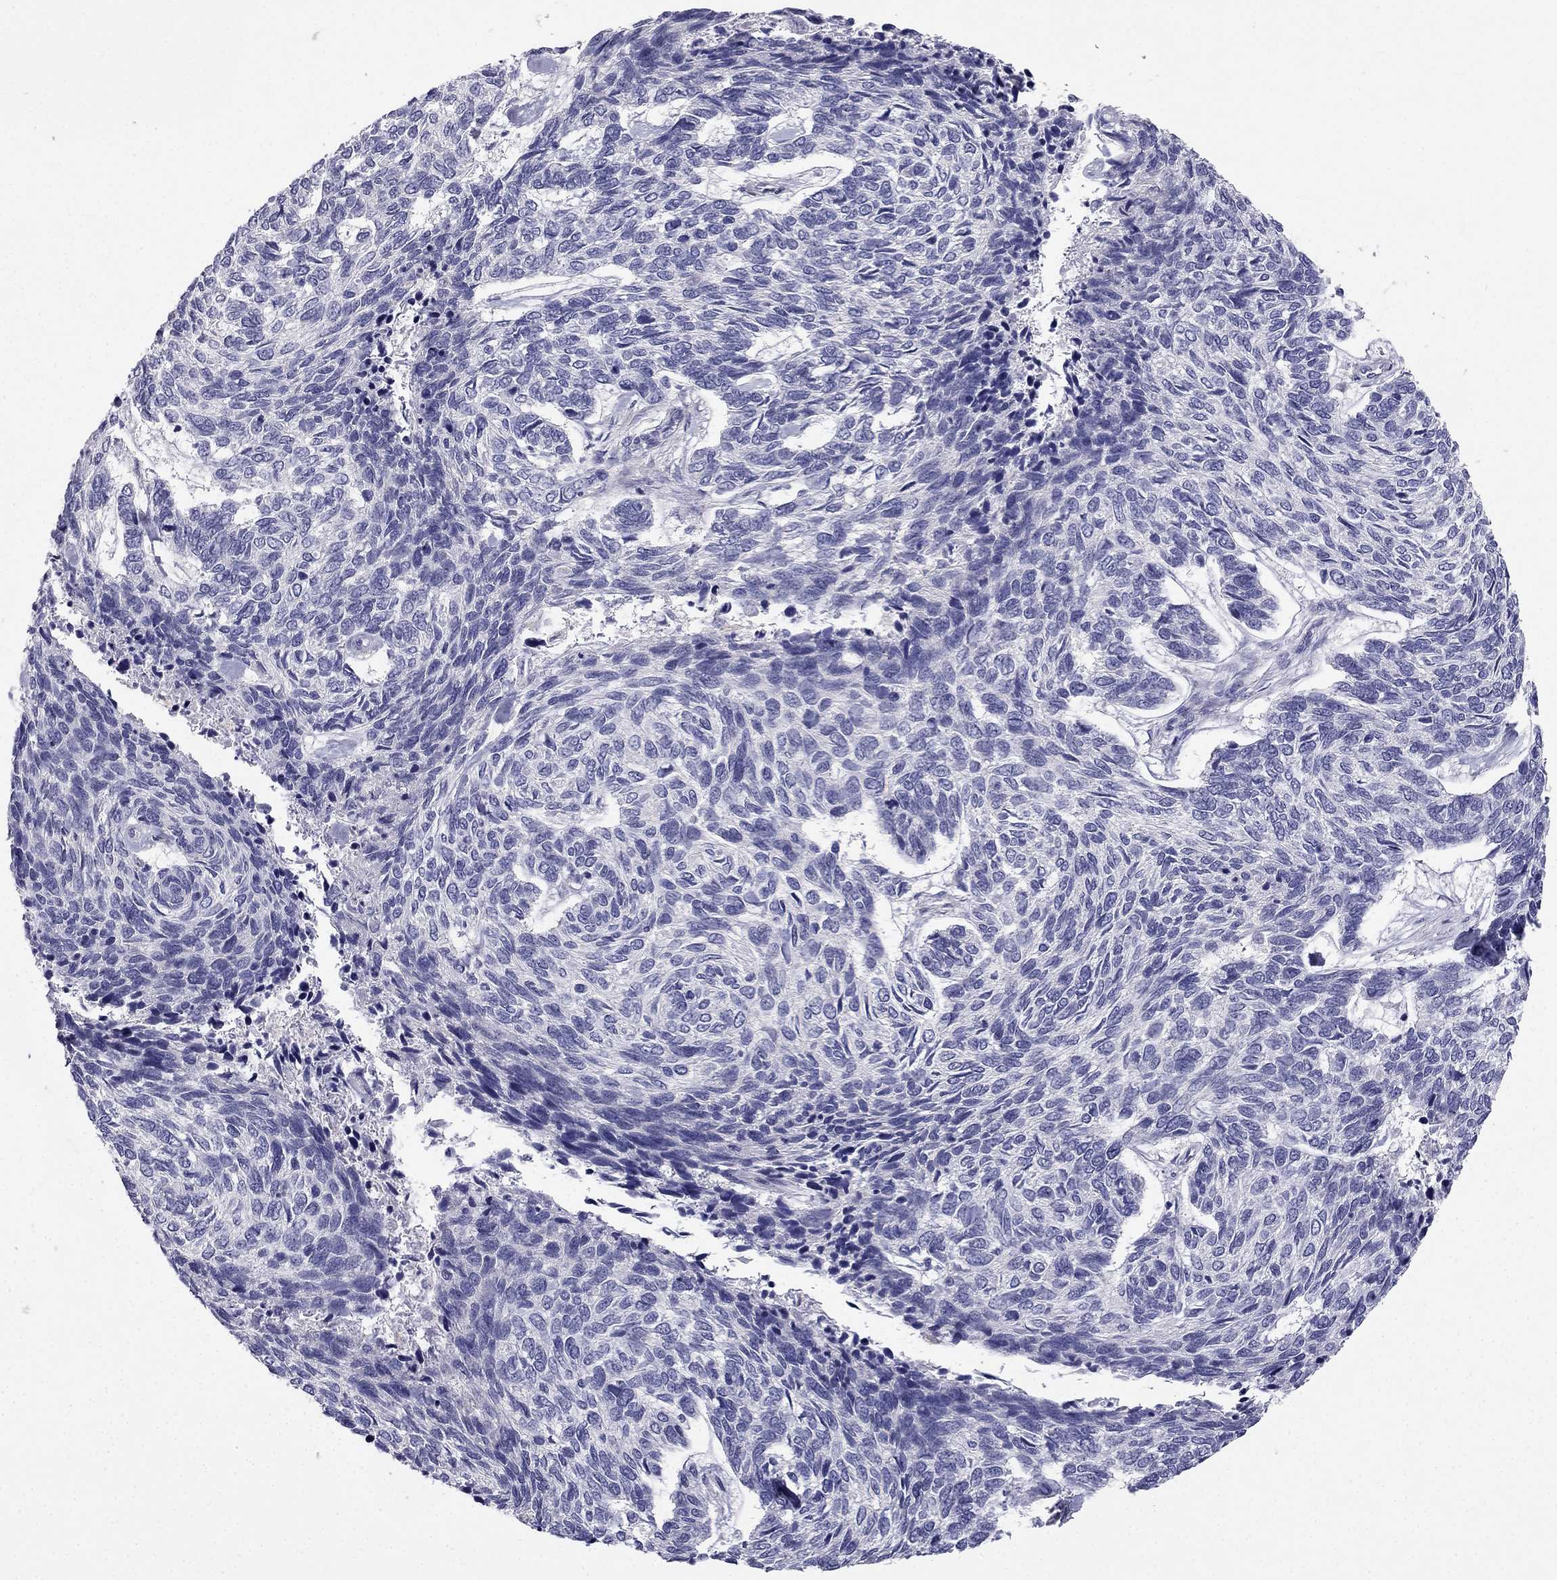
{"staining": {"intensity": "negative", "quantity": "none", "location": "none"}, "tissue": "skin cancer", "cell_type": "Tumor cells", "image_type": "cancer", "snomed": [{"axis": "morphology", "description": "Basal cell carcinoma"}, {"axis": "topography", "description": "Skin"}], "caption": "Immunohistochemistry photomicrograph of human basal cell carcinoma (skin) stained for a protein (brown), which demonstrates no expression in tumor cells.", "gene": "C16orf89", "patient": {"sex": "female", "age": 65}}